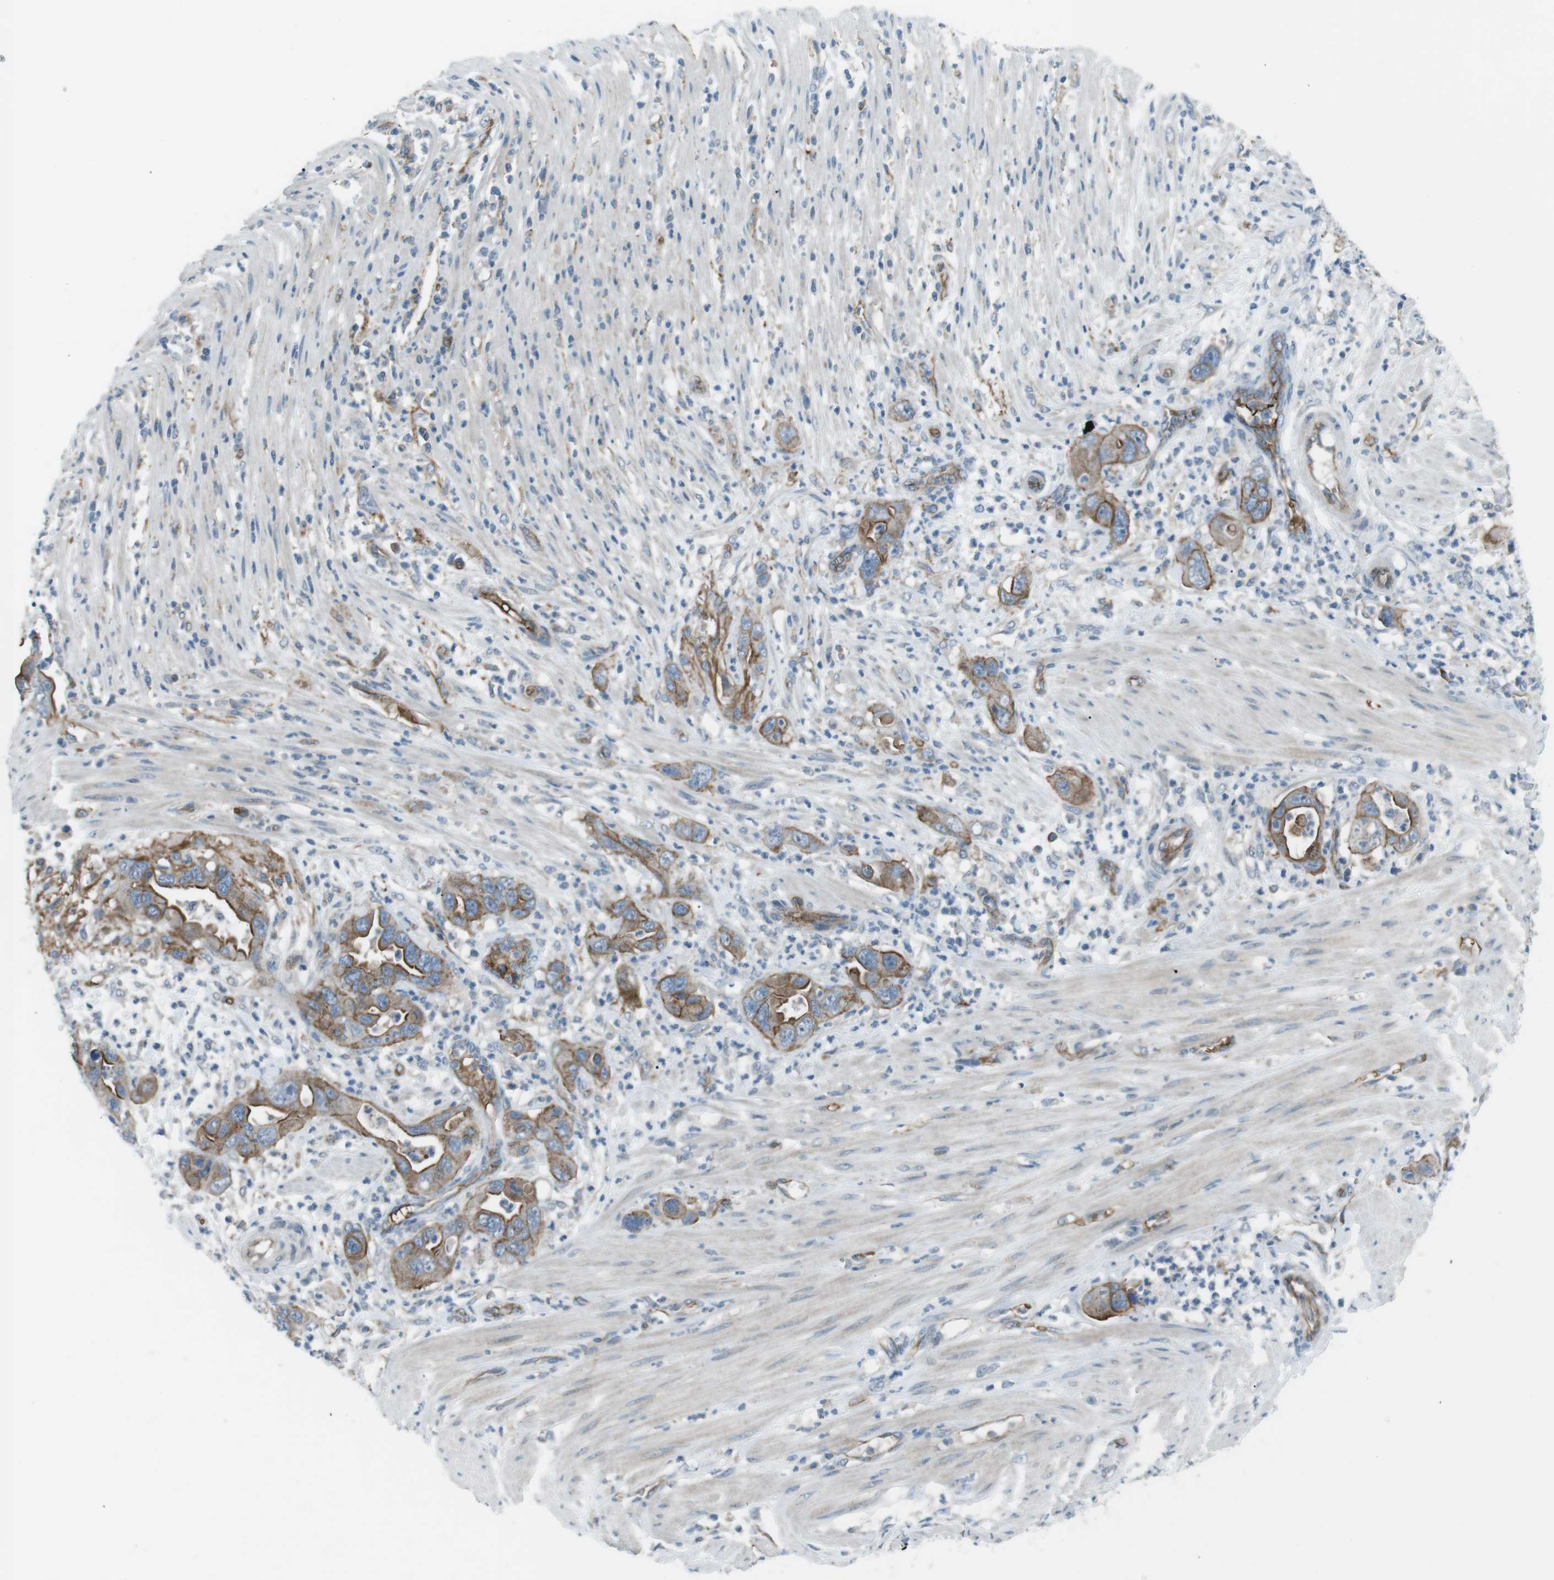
{"staining": {"intensity": "moderate", "quantity": ">75%", "location": "cytoplasmic/membranous"}, "tissue": "pancreatic cancer", "cell_type": "Tumor cells", "image_type": "cancer", "snomed": [{"axis": "morphology", "description": "Adenocarcinoma, NOS"}, {"axis": "topography", "description": "Pancreas"}], "caption": "IHC of pancreatic cancer shows medium levels of moderate cytoplasmic/membranous expression in about >75% of tumor cells.", "gene": "SPTA1", "patient": {"sex": "female", "age": 71}}